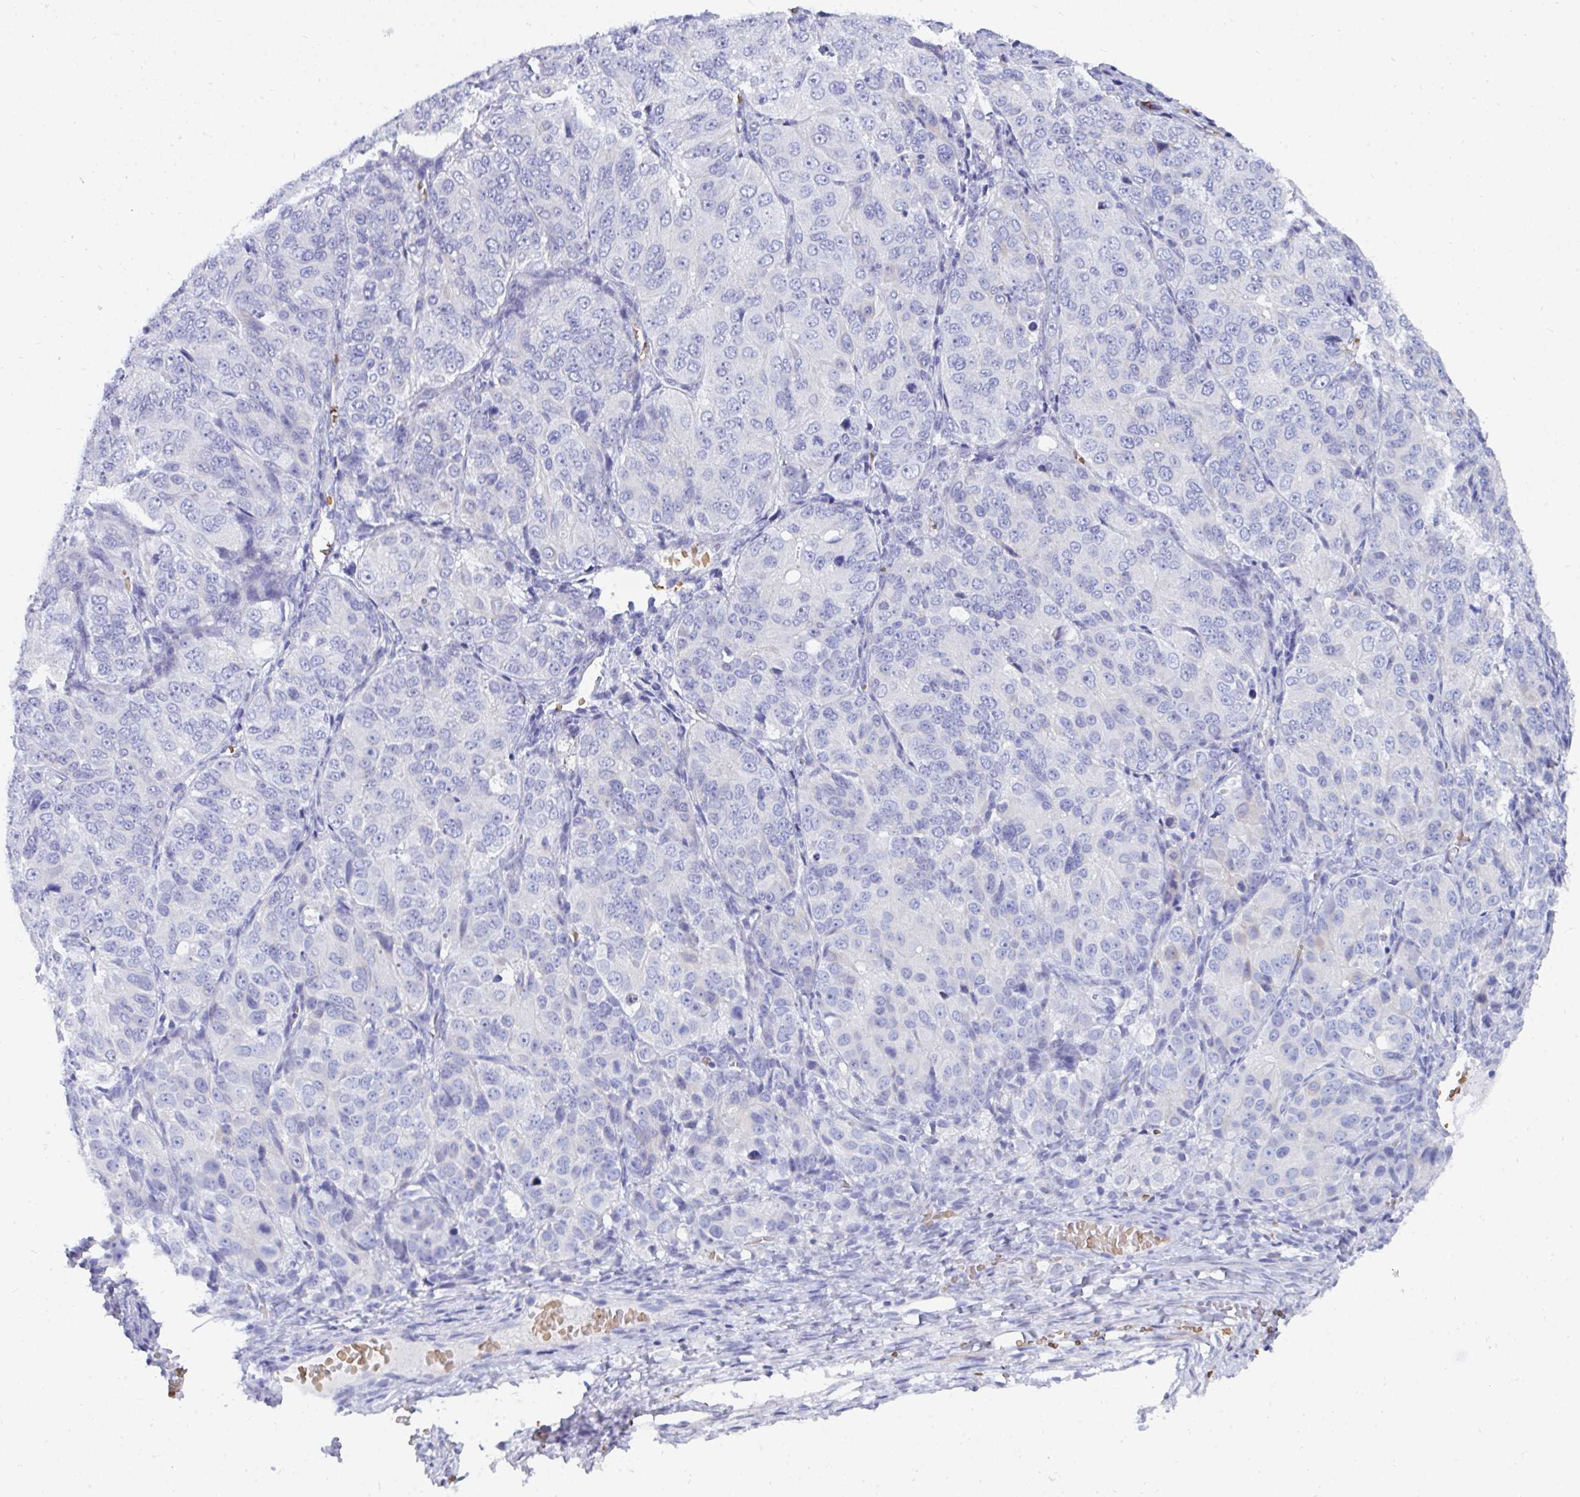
{"staining": {"intensity": "negative", "quantity": "none", "location": "none"}, "tissue": "ovarian cancer", "cell_type": "Tumor cells", "image_type": "cancer", "snomed": [{"axis": "morphology", "description": "Carcinoma, endometroid"}, {"axis": "topography", "description": "Ovary"}], "caption": "Photomicrograph shows no protein staining in tumor cells of ovarian endometroid carcinoma tissue. (IHC, brightfield microscopy, high magnification).", "gene": "MROH2B", "patient": {"sex": "female", "age": 51}}